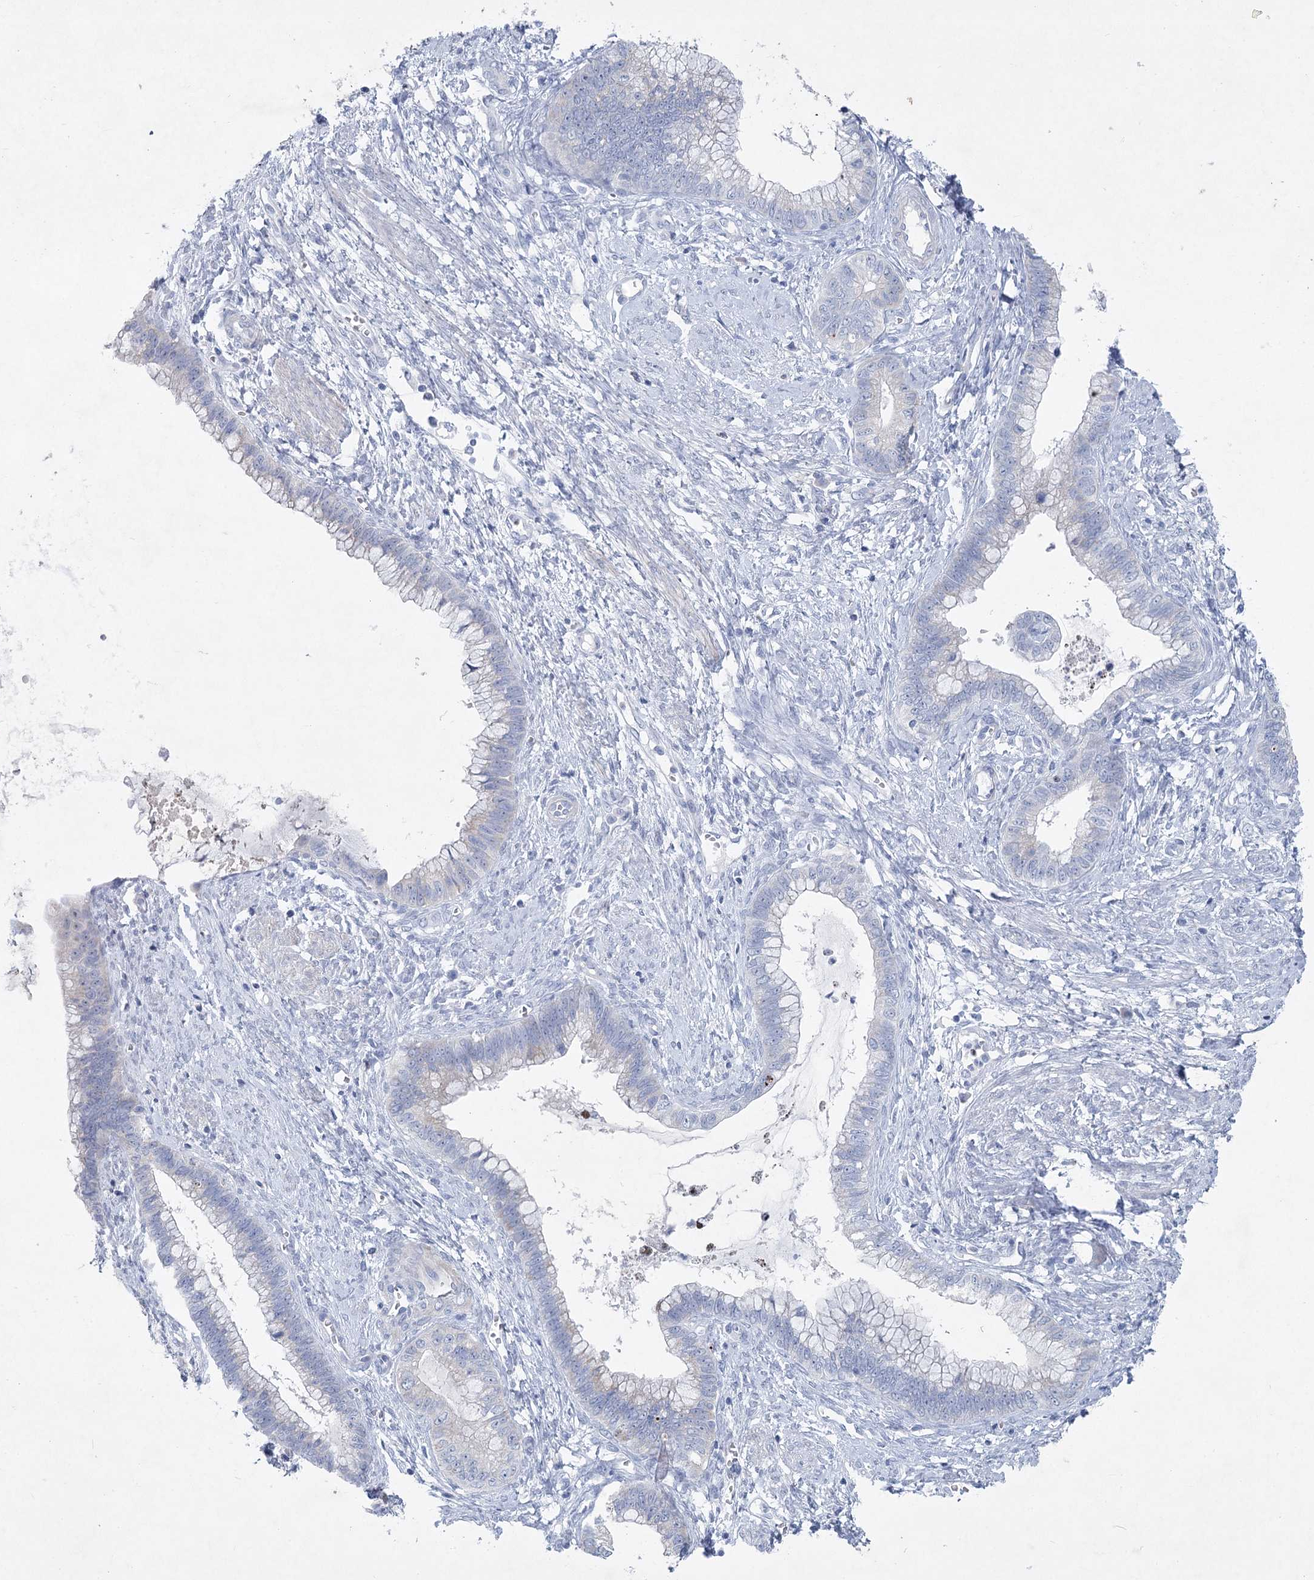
{"staining": {"intensity": "negative", "quantity": "none", "location": "none"}, "tissue": "cervical cancer", "cell_type": "Tumor cells", "image_type": "cancer", "snomed": [{"axis": "morphology", "description": "Adenocarcinoma, NOS"}, {"axis": "topography", "description": "Cervix"}], "caption": "An IHC image of cervical cancer (adenocarcinoma) is shown. There is no staining in tumor cells of cervical cancer (adenocarcinoma).", "gene": "WDR74", "patient": {"sex": "female", "age": 44}}